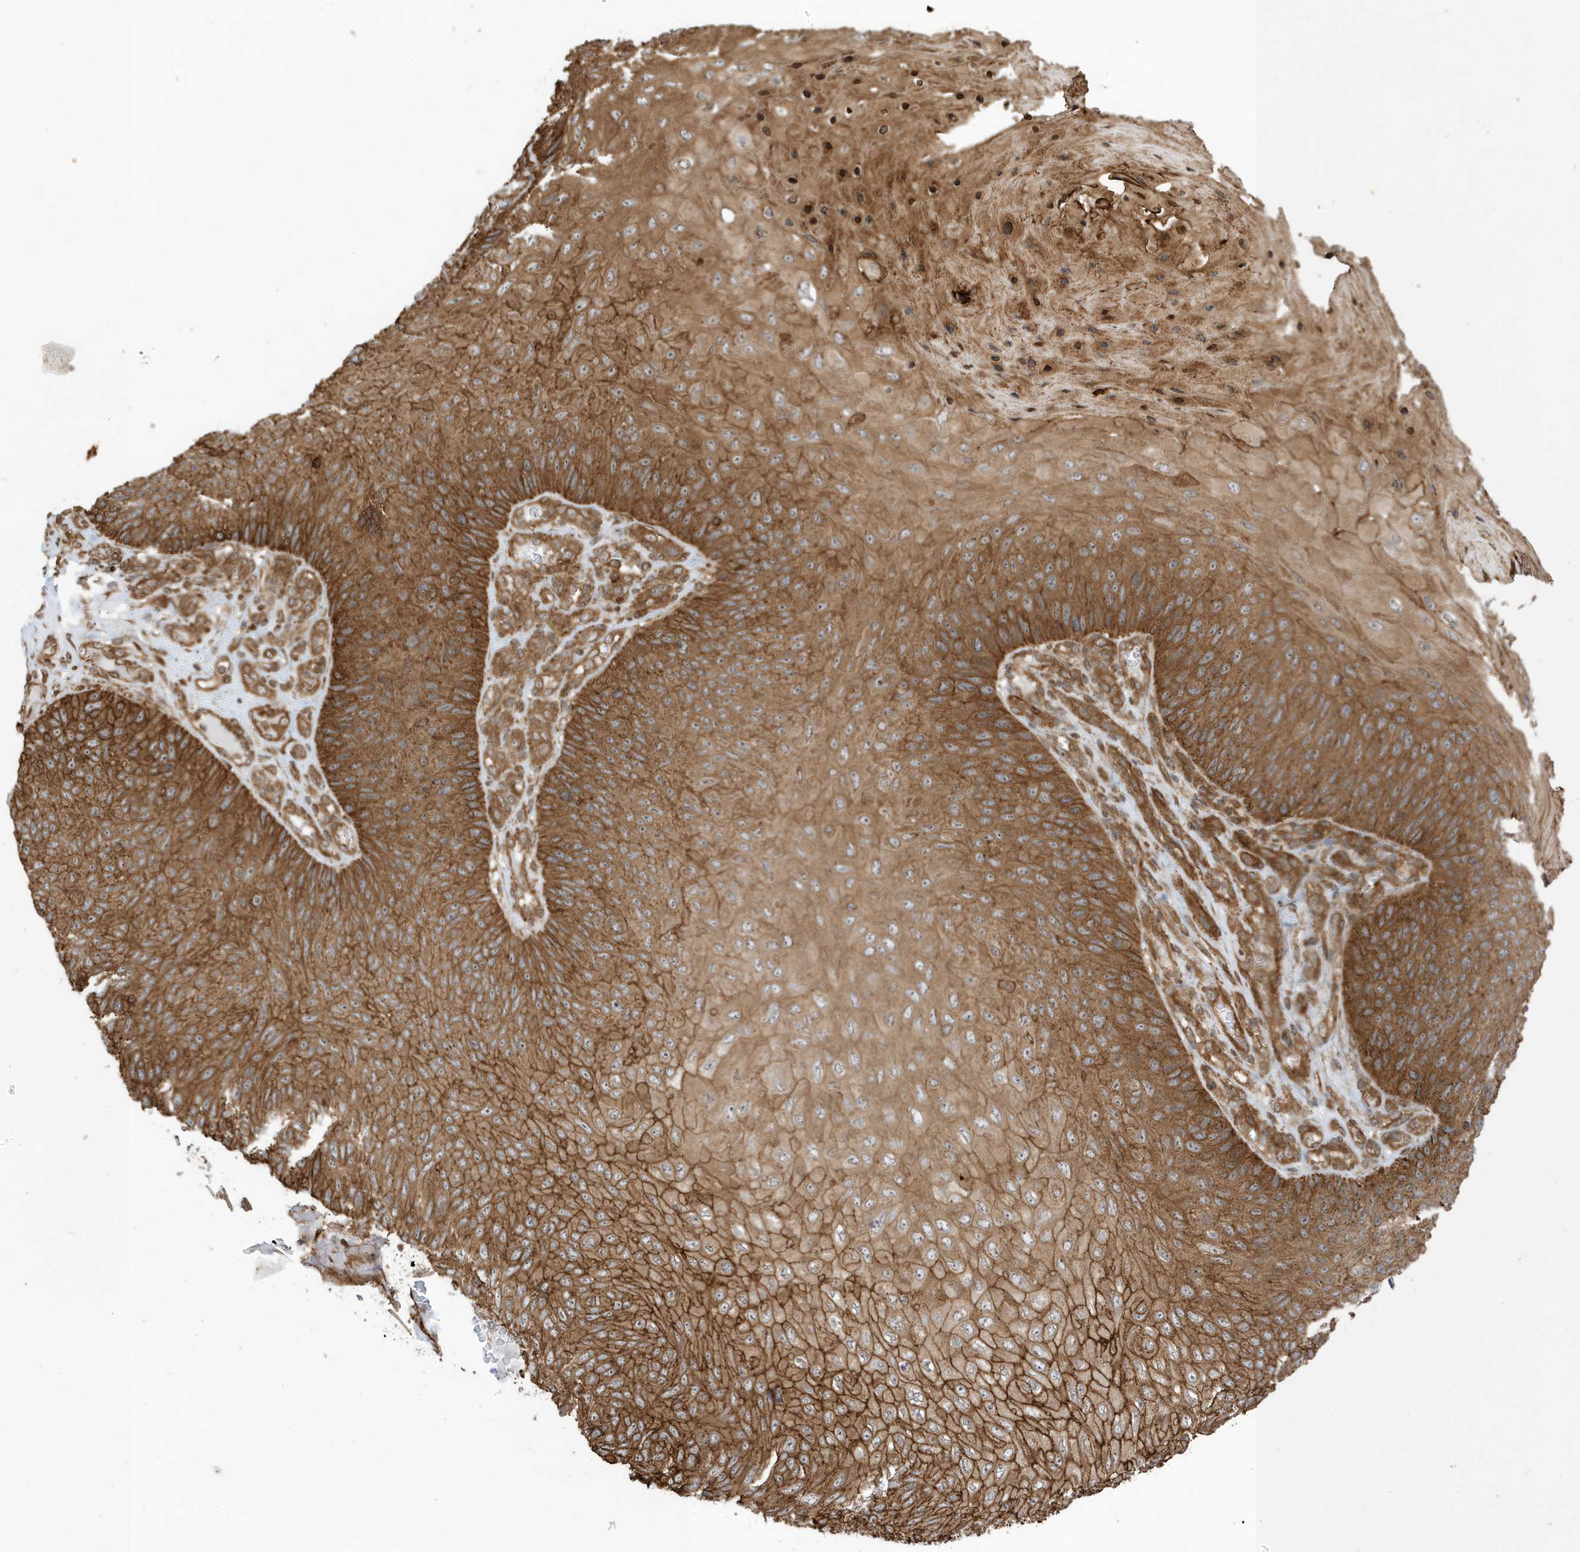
{"staining": {"intensity": "strong", "quantity": ">75%", "location": "cytoplasmic/membranous"}, "tissue": "skin cancer", "cell_type": "Tumor cells", "image_type": "cancer", "snomed": [{"axis": "morphology", "description": "Squamous cell carcinoma, NOS"}, {"axis": "topography", "description": "Skin"}], "caption": "A brown stain labels strong cytoplasmic/membranous staining of a protein in human skin squamous cell carcinoma tumor cells. (DAB = brown stain, brightfield microscopy at high magnification).", "gene": "CDC42EP3", "patient": {"sex": "female", "age": 88}}